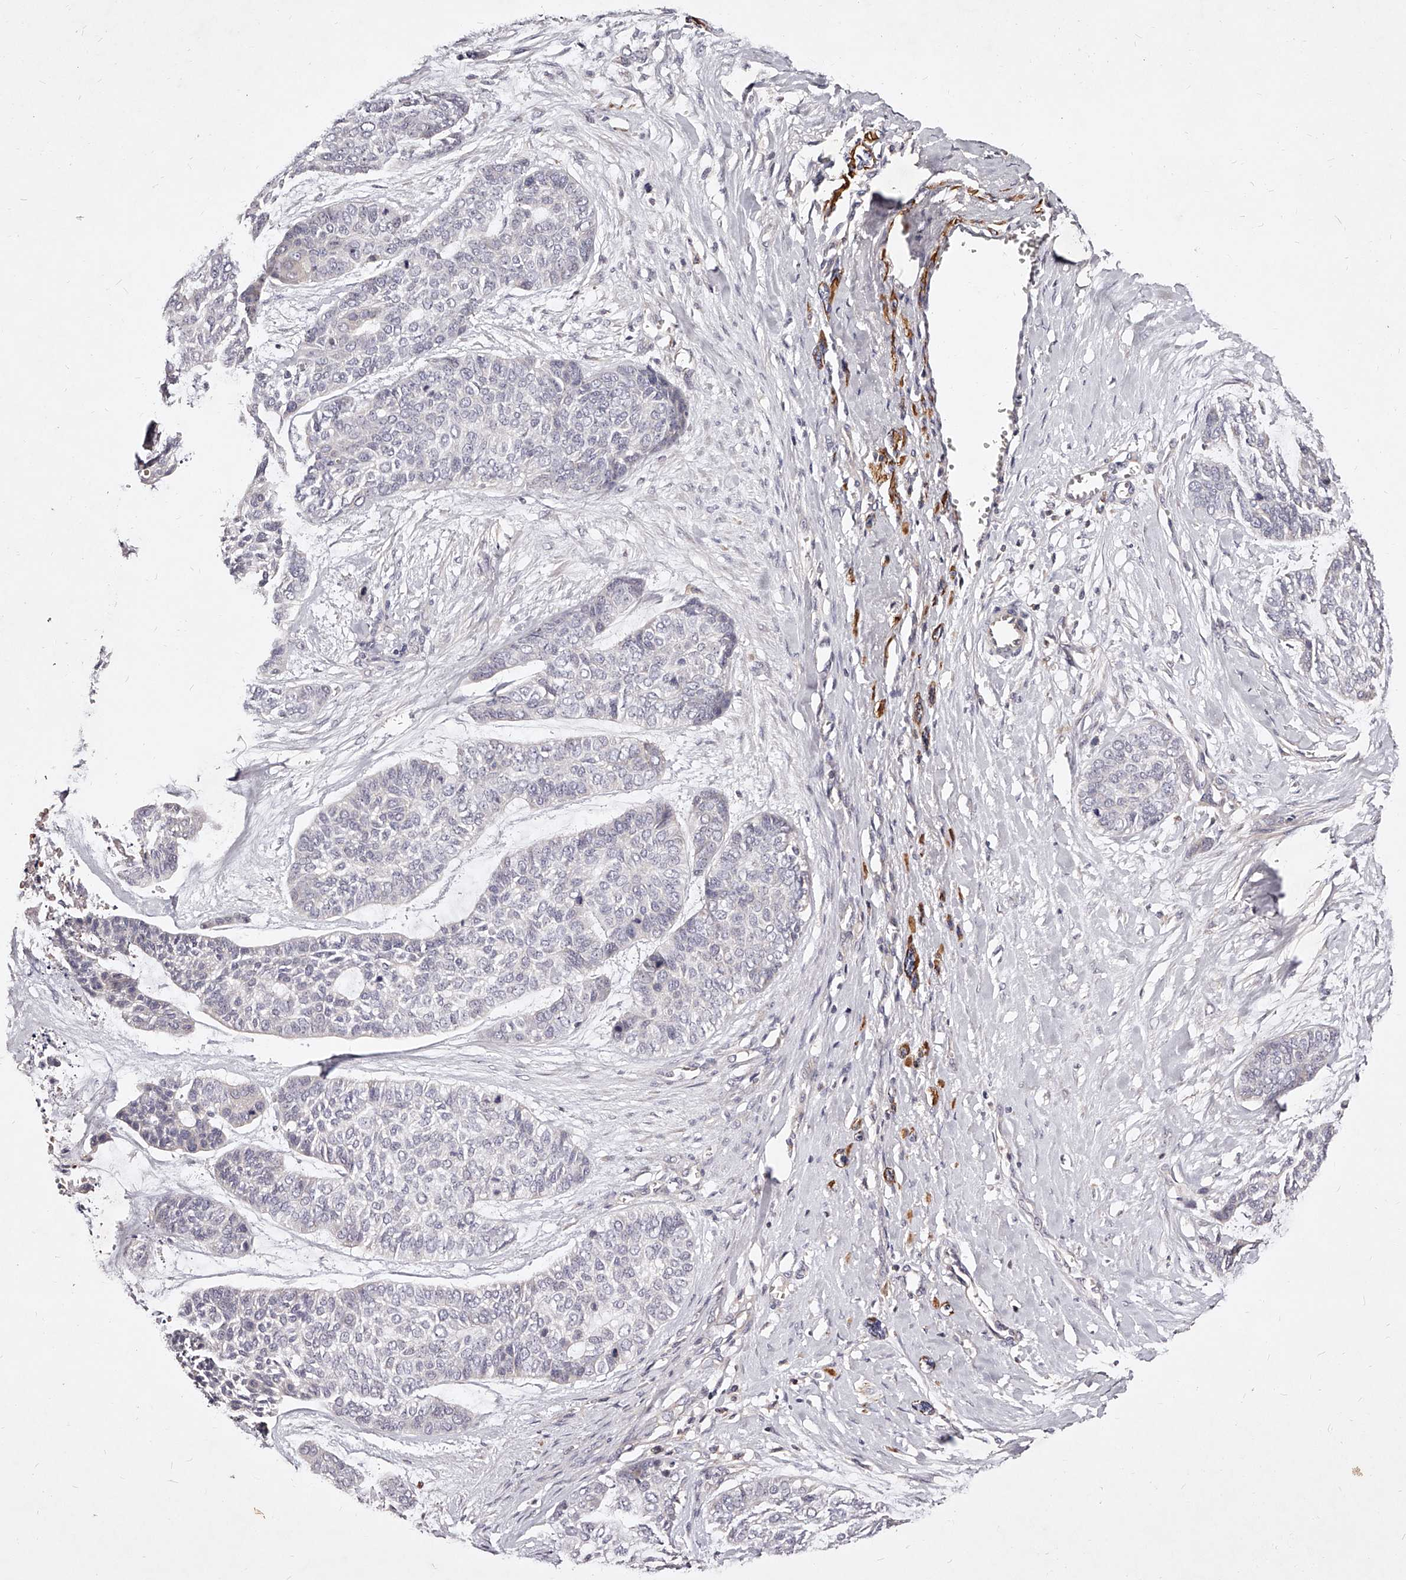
{"staining": {"intensity": "negative", "quantity": "none", "location": "none"}, "tissue": "skin cancer", "cell_type": "Tumor cells", "image_type": "cancer", "snomed": [{"axis": "morphology", "description": "Basal cell carcinoma"}, {"axis": "topography", "description": "Skin"}], "caption": "An IHC photomicrograph of skin cancer is shown. There is no staining in tumor cells of skin cancer.", "gene": "PHACTR1", "patient": {"sex": "female", "age": 64}}